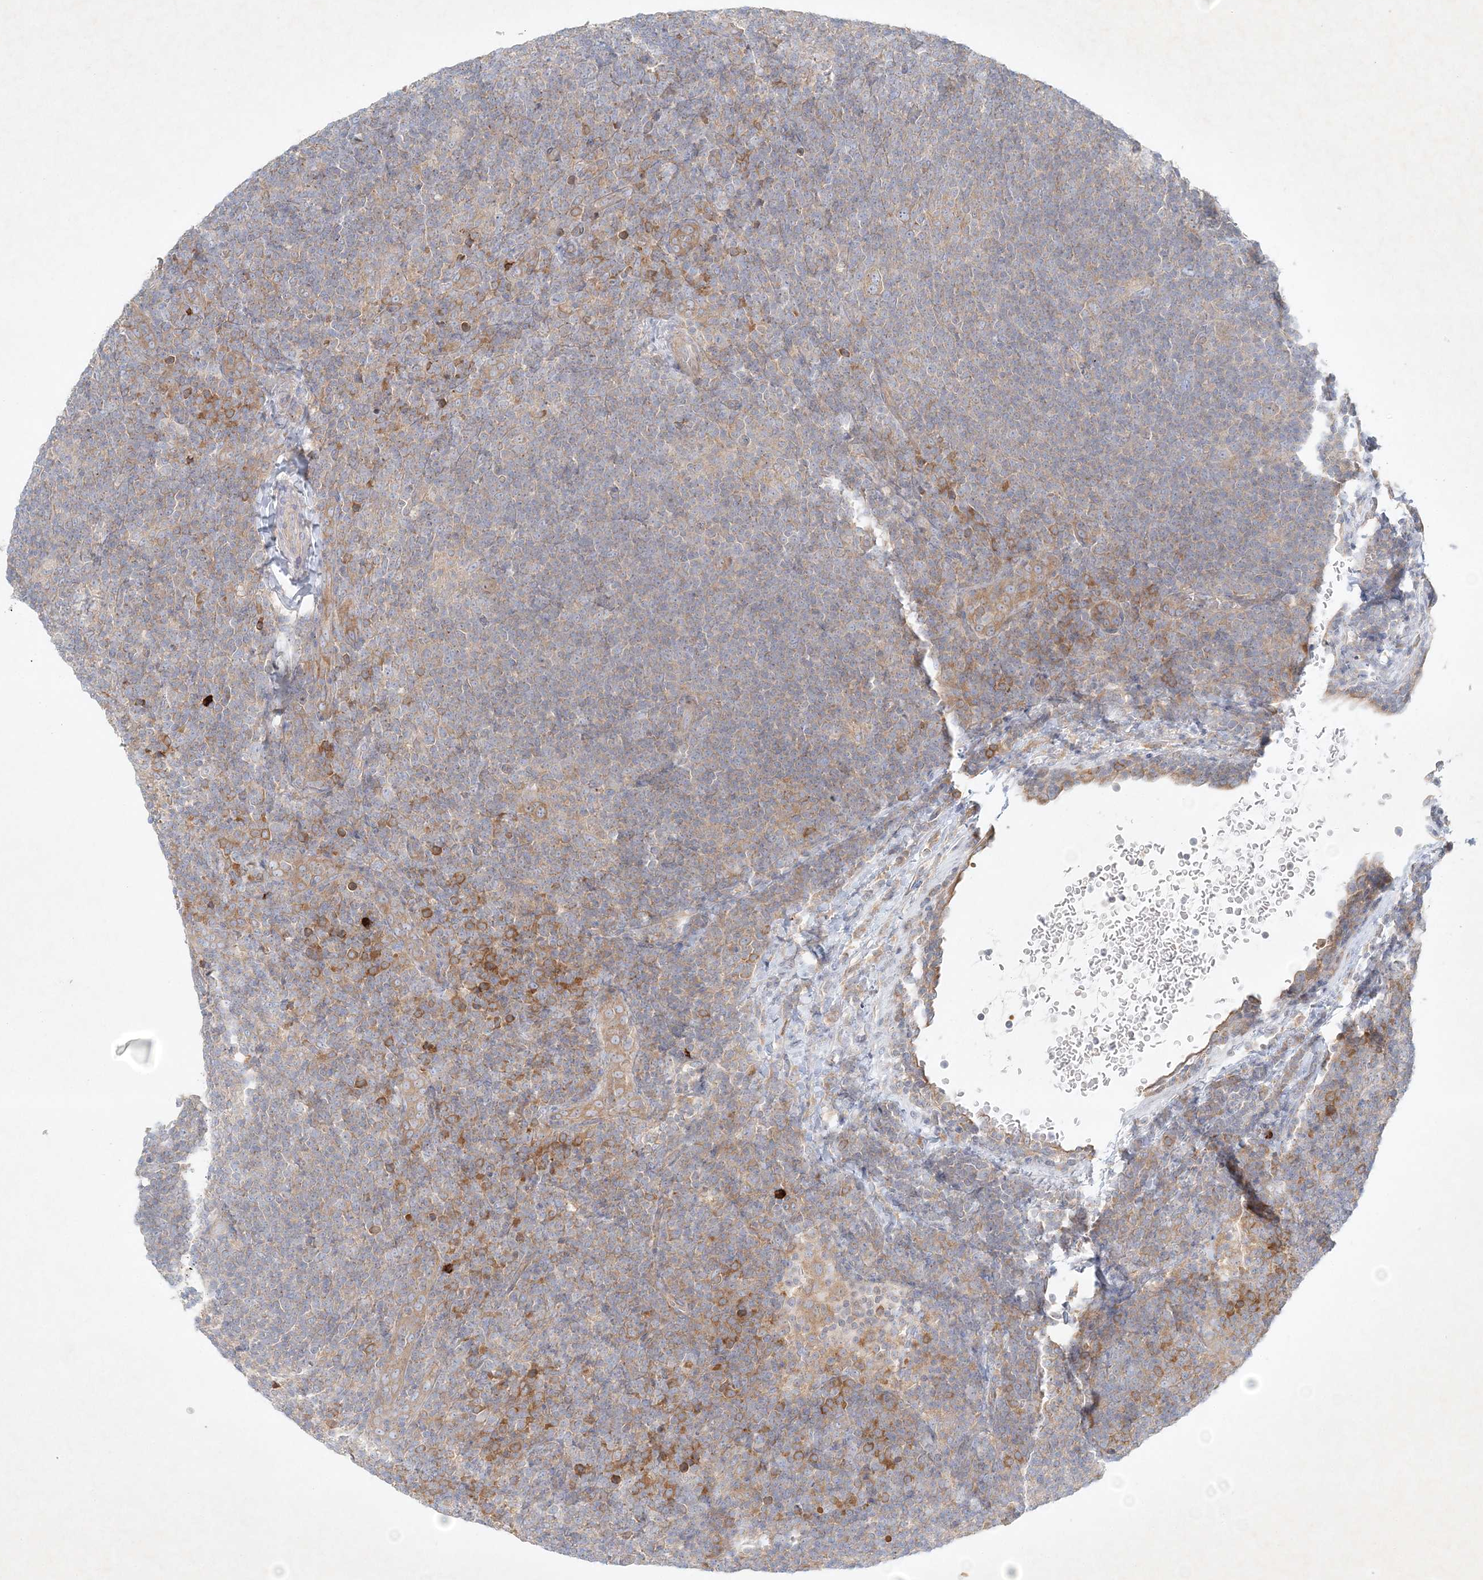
{"staining": {"intensity": "moderate", "quantity": ">75%", "location": "cytoplasmic/membranous"}, "tissue": "lymphoma", "cell_type": "Tumor cells", "image_type": "cancer", "snomed": [{"axis": "morphology", "description": "Hodgkin's disease, NOS"}, {"axis": "topography", "description": "Lymph node"}], "caption": "Lymphoma stained with a protein marker demonstrates moderate staining in tumor cells.", "gene": "STK11IP", "patient": {"sex": "female", "age": 57}}